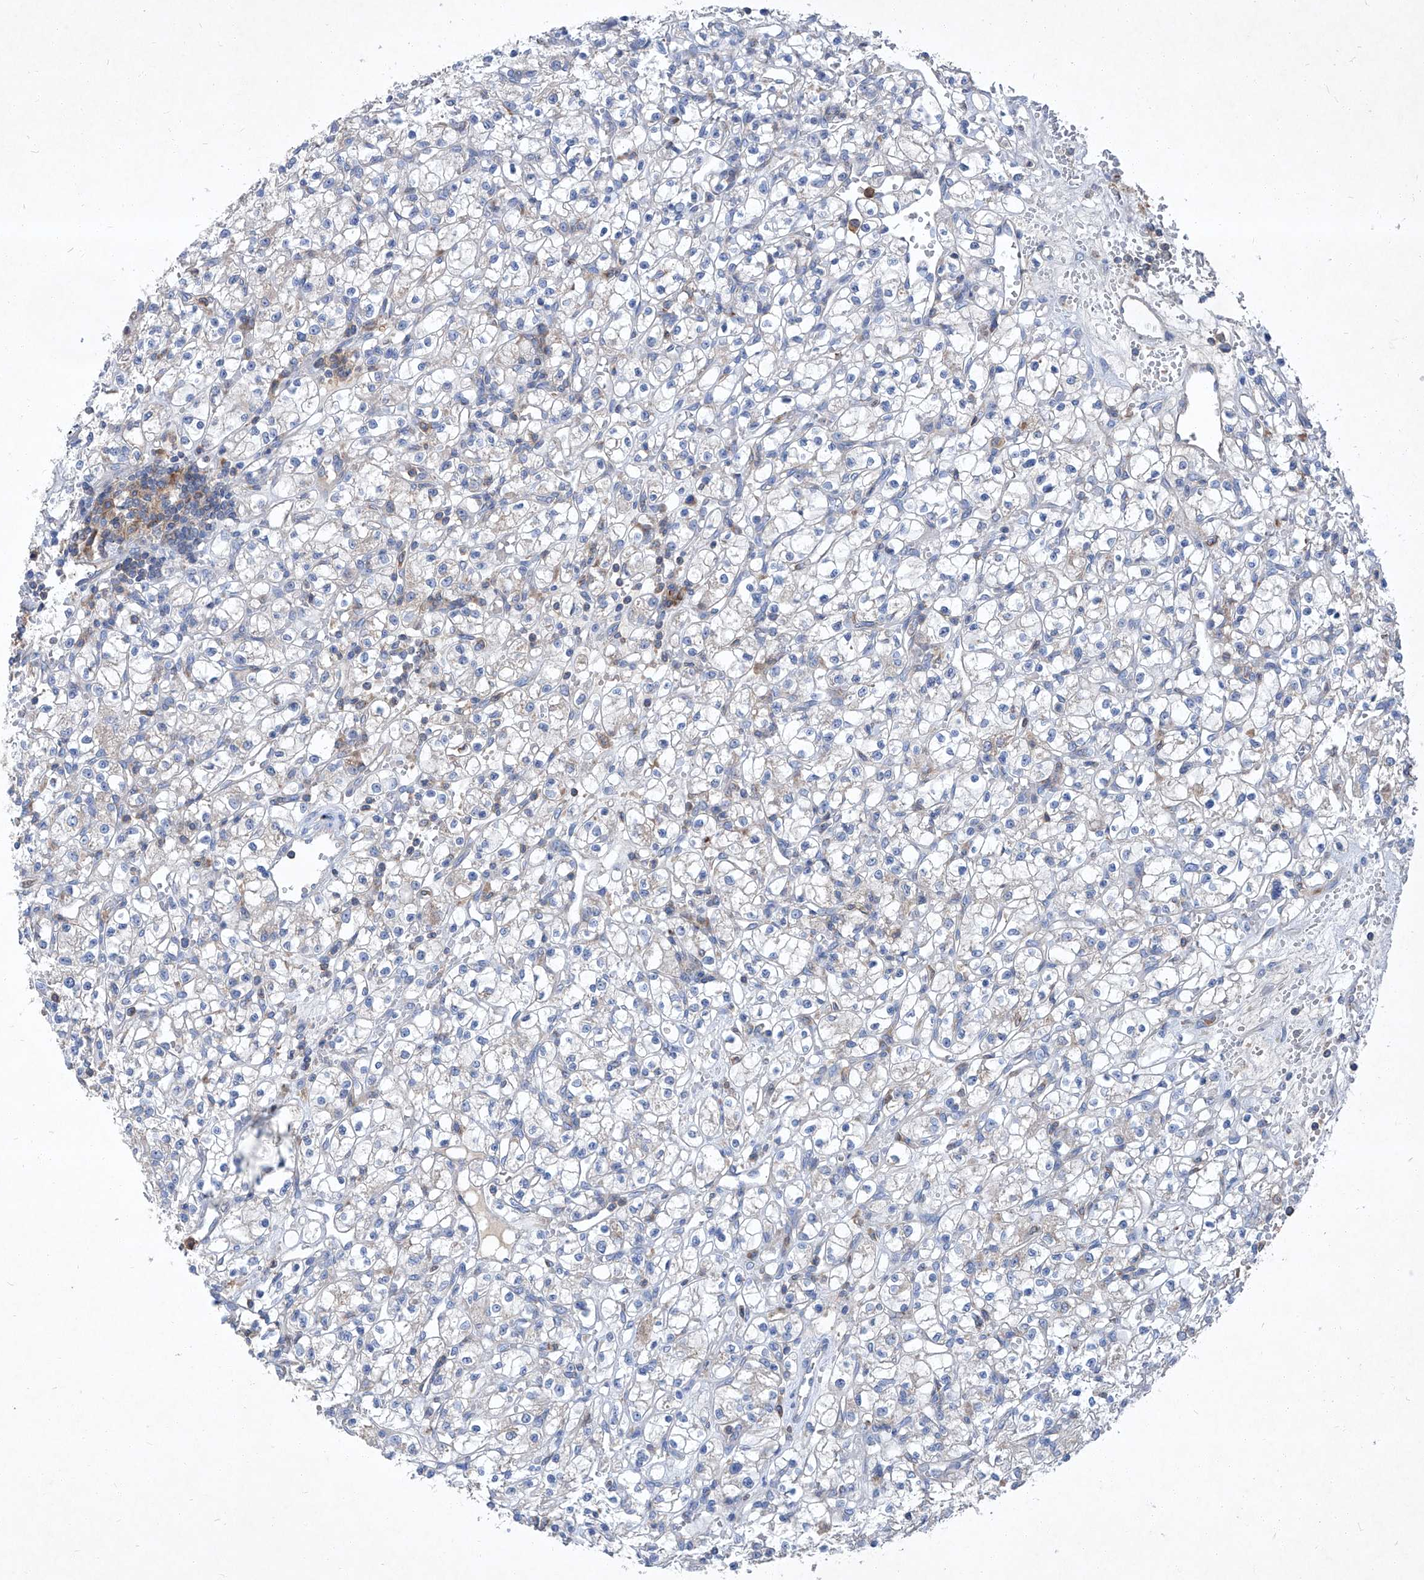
{"staining": {"intensity": "negative", "quantity": "none", "location": "none"}, "tissue": "renal cancer", "cell_type": "Tumor cells", "image_type": "cancer", "snomed": [{"axis": "morphology", "description": "Adenocarcinoma, NOS"}, {"axis": "topography", "description": "Kidney"}], "caption": "IHC image of neoplastic tissue: human renal adenocarcinoma stained with DAB shows no significant protein expression in tumor cells.", "gene": "EPHA8", "patient": {"sex": "female", "age": 59}}